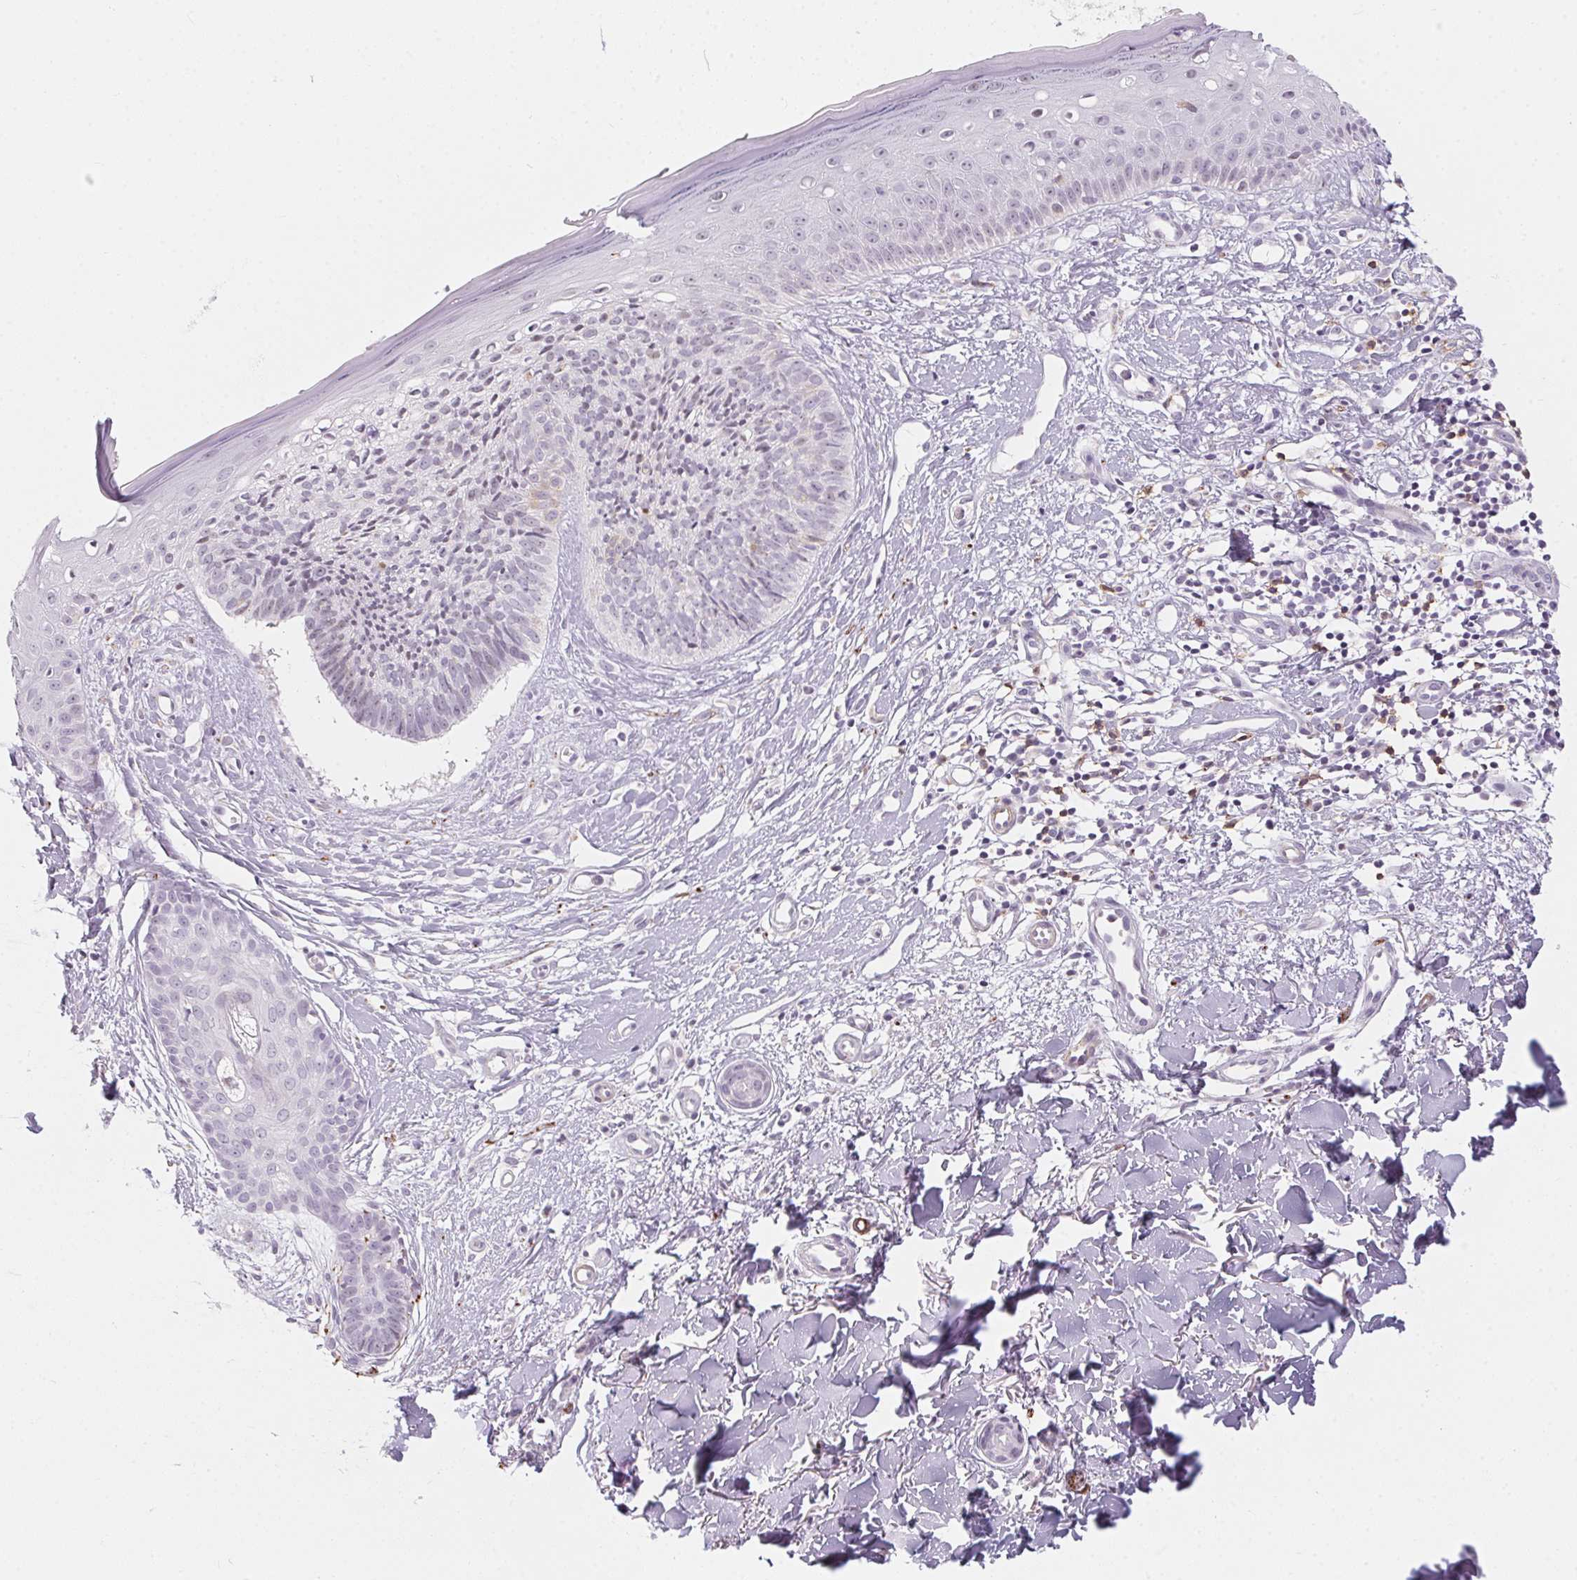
{"staining": {"intensity": "negative", "quantity": "none", "location": "none"}, "tissue": "skin cancer", "cell_type": "Tumor cells", "image_type": "cancer", "snomed": [{"axis": "morphology", "description": "Basal cell carcinoma"}, {"axis": "topography", "description": "Skin"}], "caption": "A micrograph of human basal cell carcinoma (skin) is negative for staining in tumor cells.", "gene": "PRPH", "patient": {"sex": "male", "age": 51}}